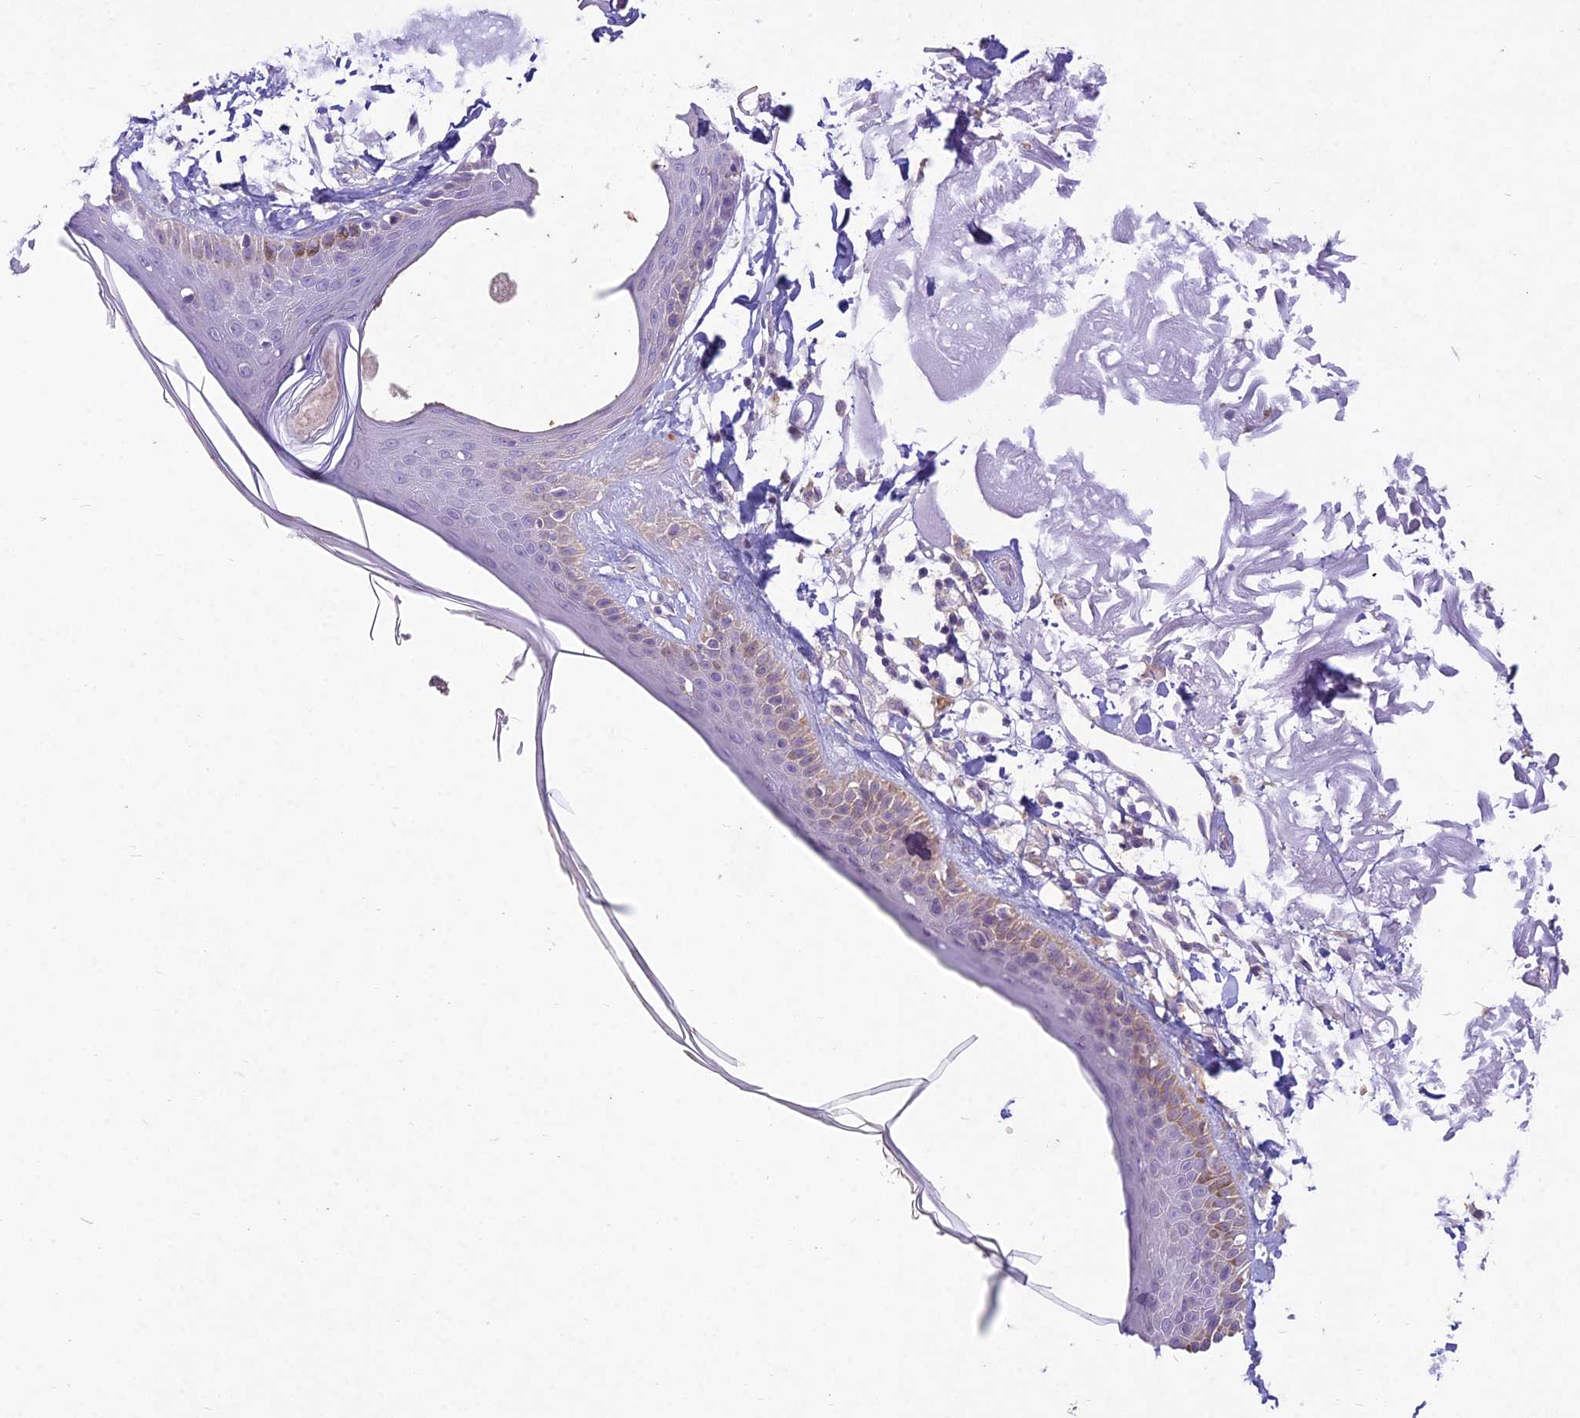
{"staining": {"intensity": "negative", "quantity": "none", "location": "none"}, "tissue": "skin", "cell_type": "Fibroblasts", "image_type": "normal", "snomed": [{"axis": "morphology", "description": "Normal tissue, NOS"}, {"axis": "topography", "description": "Skin"}, {"axis": "topography", "description": "Skeletal muscle"}], "caption": "Image shows no significant protein positivity in fibroblasts of normal skin.", "gene": "NXNL2", "patient": {"sex": "male", "age": 83}}